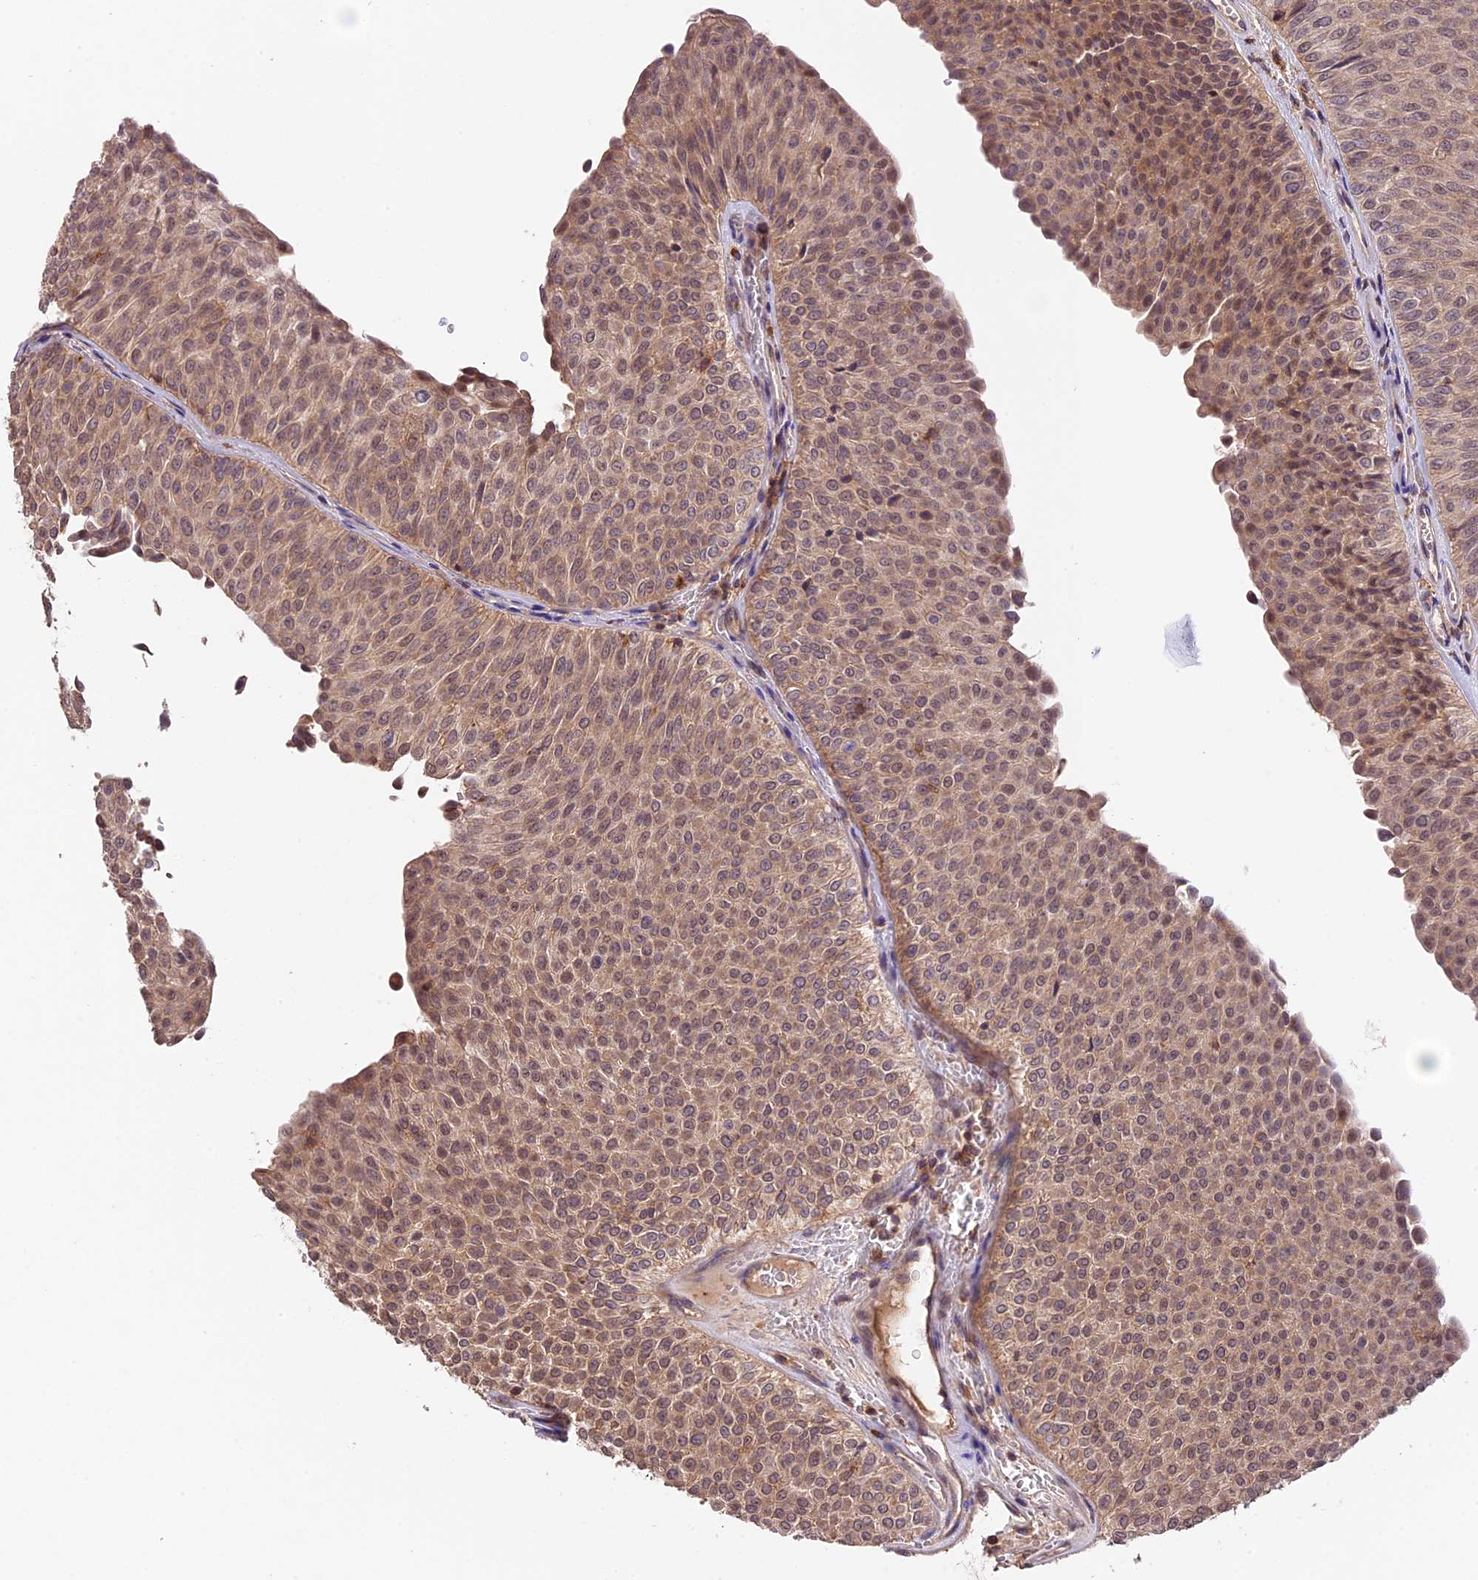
{"staining": {"intensity": "moderate", "quantity": ">75%", "location": "cytoplasmic/membranous,nuclear"}, "tissue": "urothelial cancer", "cell_type": "Tumor cells", "image_type": "cancer", "snomed": [{"axis": "morphology", "description": "Urothelial carcinoma, Low grade"}, {"axis": "topography", "description": "Urinary bladder"}], "caption": "Tumor cells show medium levels of moderate cytoplasmic/membranous and nuclear positivity in approximately >75% of cells in urothelial cancer.", "gene": "SKIDA1", "patient": {"sex": "male", "age": 78}}